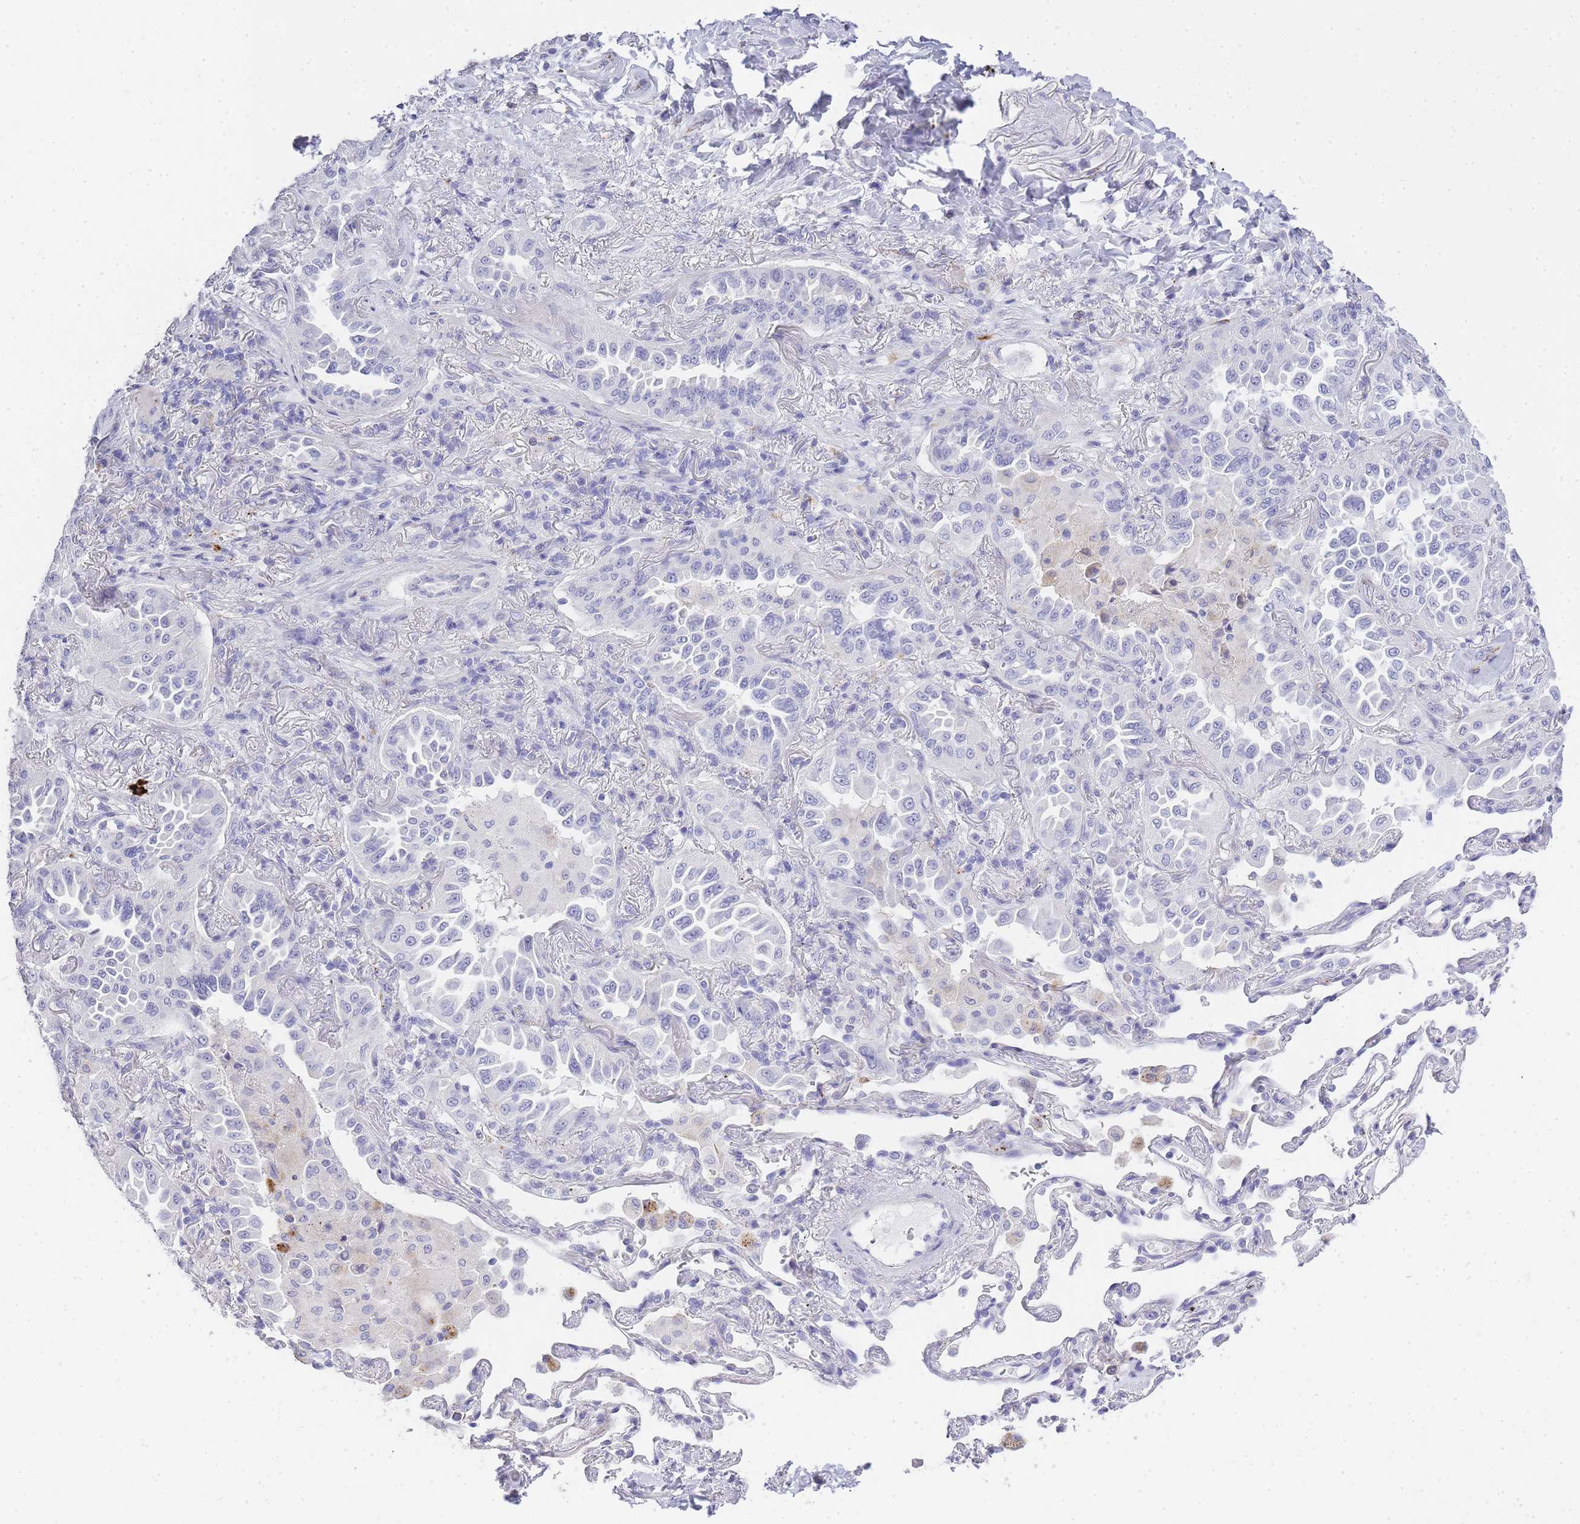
{"staining": {"intensity": "negative", "quantity": "none", "location": "none"}, "tissue": "lung cancer", "cell_type": "Tumor cells", "image_type": "cancer", "snomed": [{"axis": "morphology", "description": "Adenocarcinoma, NOS"}, {"axis": "topography", "description": "Lung"}], "caption": "High power microscopy micrograph of an IHC micrograph of lung adenocarcinoma, revealing no significant positivity in tumor cells.", "gene": "RHO", "patient": {"sex": "female", "age": 69}}